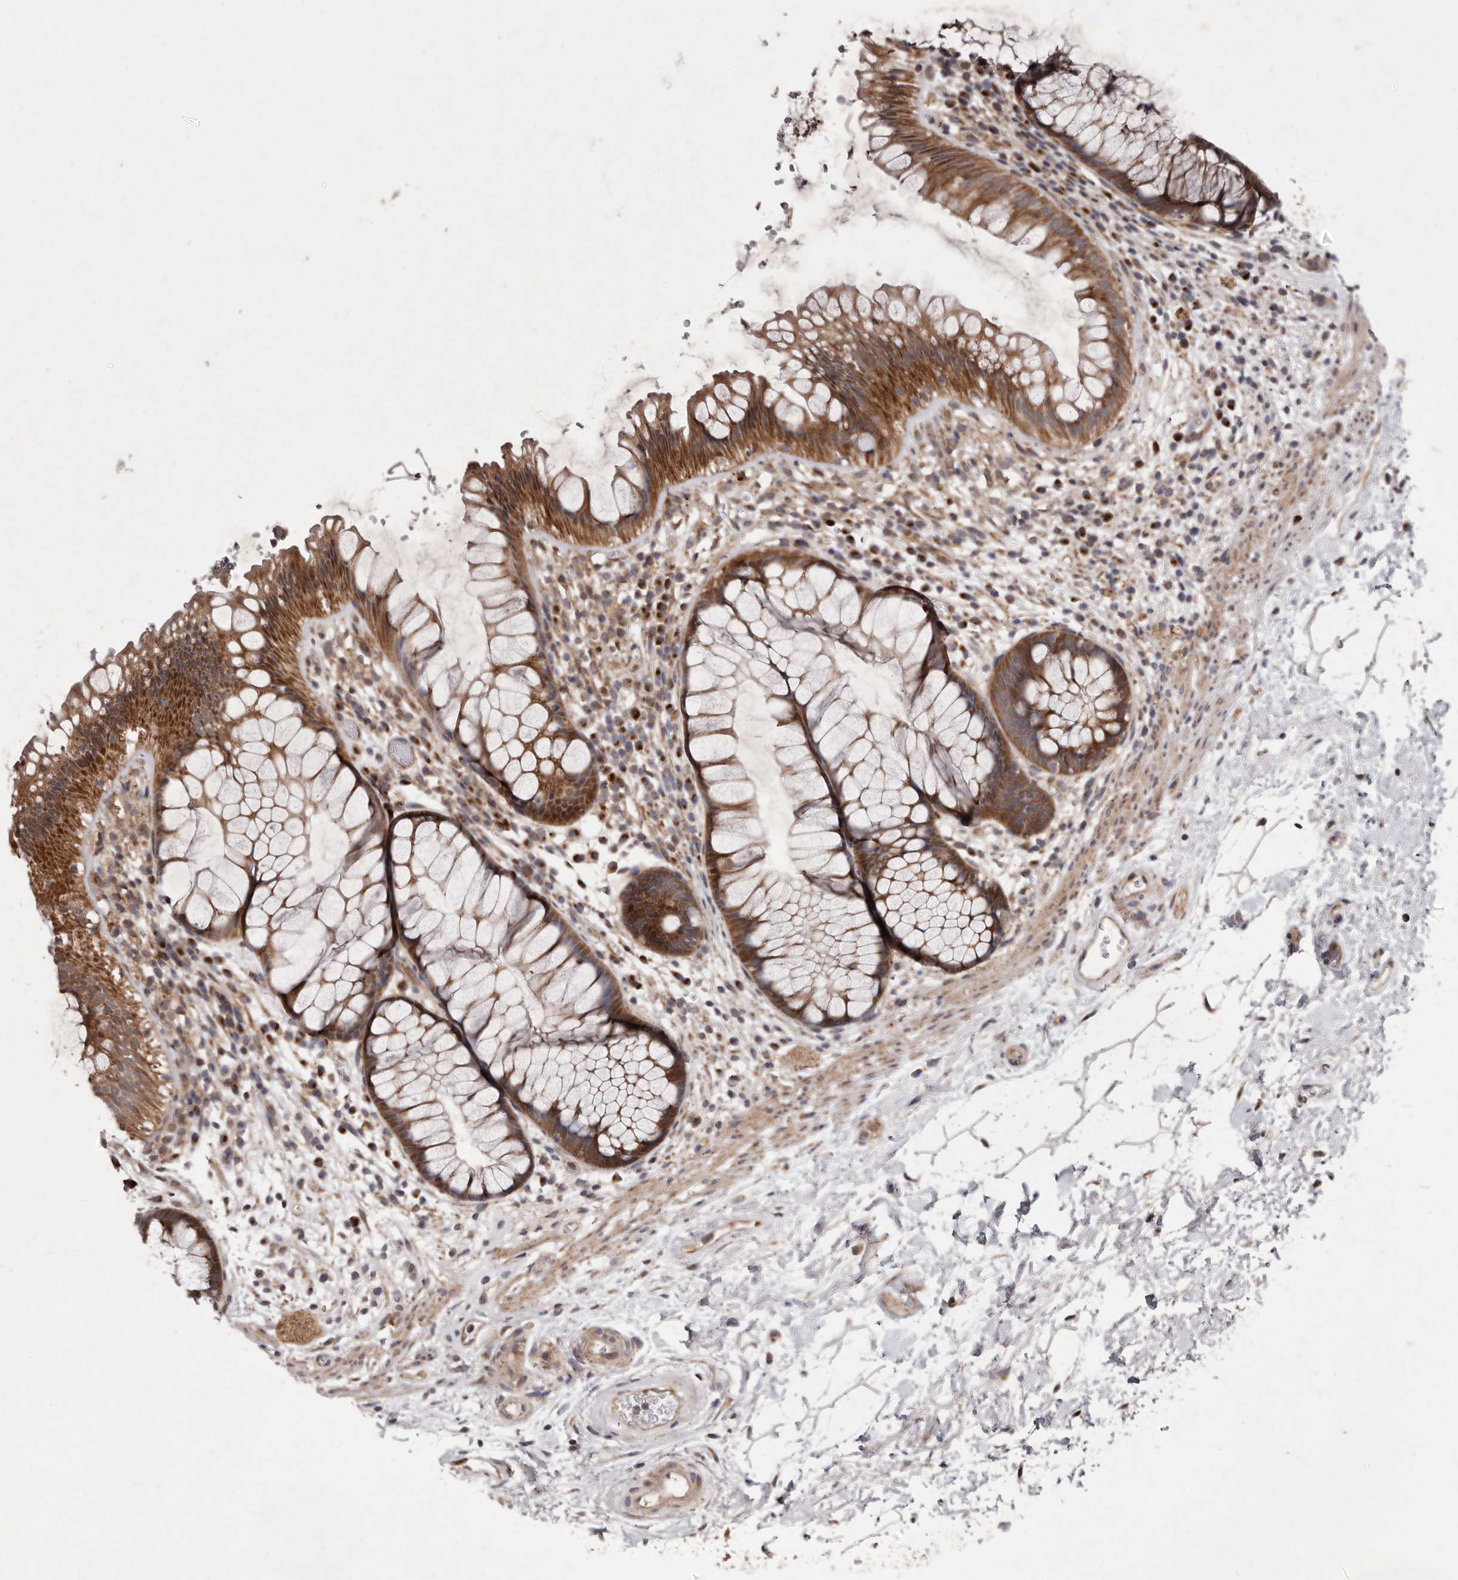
{"staining": {"intensity": "strong", "quantity": ">75%", "location": "cytoplasmic/membranous"}, "tissue": "rectum", "cell_type": "Glandular cells", "image_type": "normal", "snomed": [{"axis": "morphology", "description": "Normal tissue, NOS"}, {"axis": "topography", "description": "Rectum"}], "caption": "Unremarkable rectum reveals strong cytoplasmic/membranous expression in about >75% of glandular cells Nuclei are stained in blue..", "gene": "FLAD1", "patient": {"sex": "male", "age": 51}}